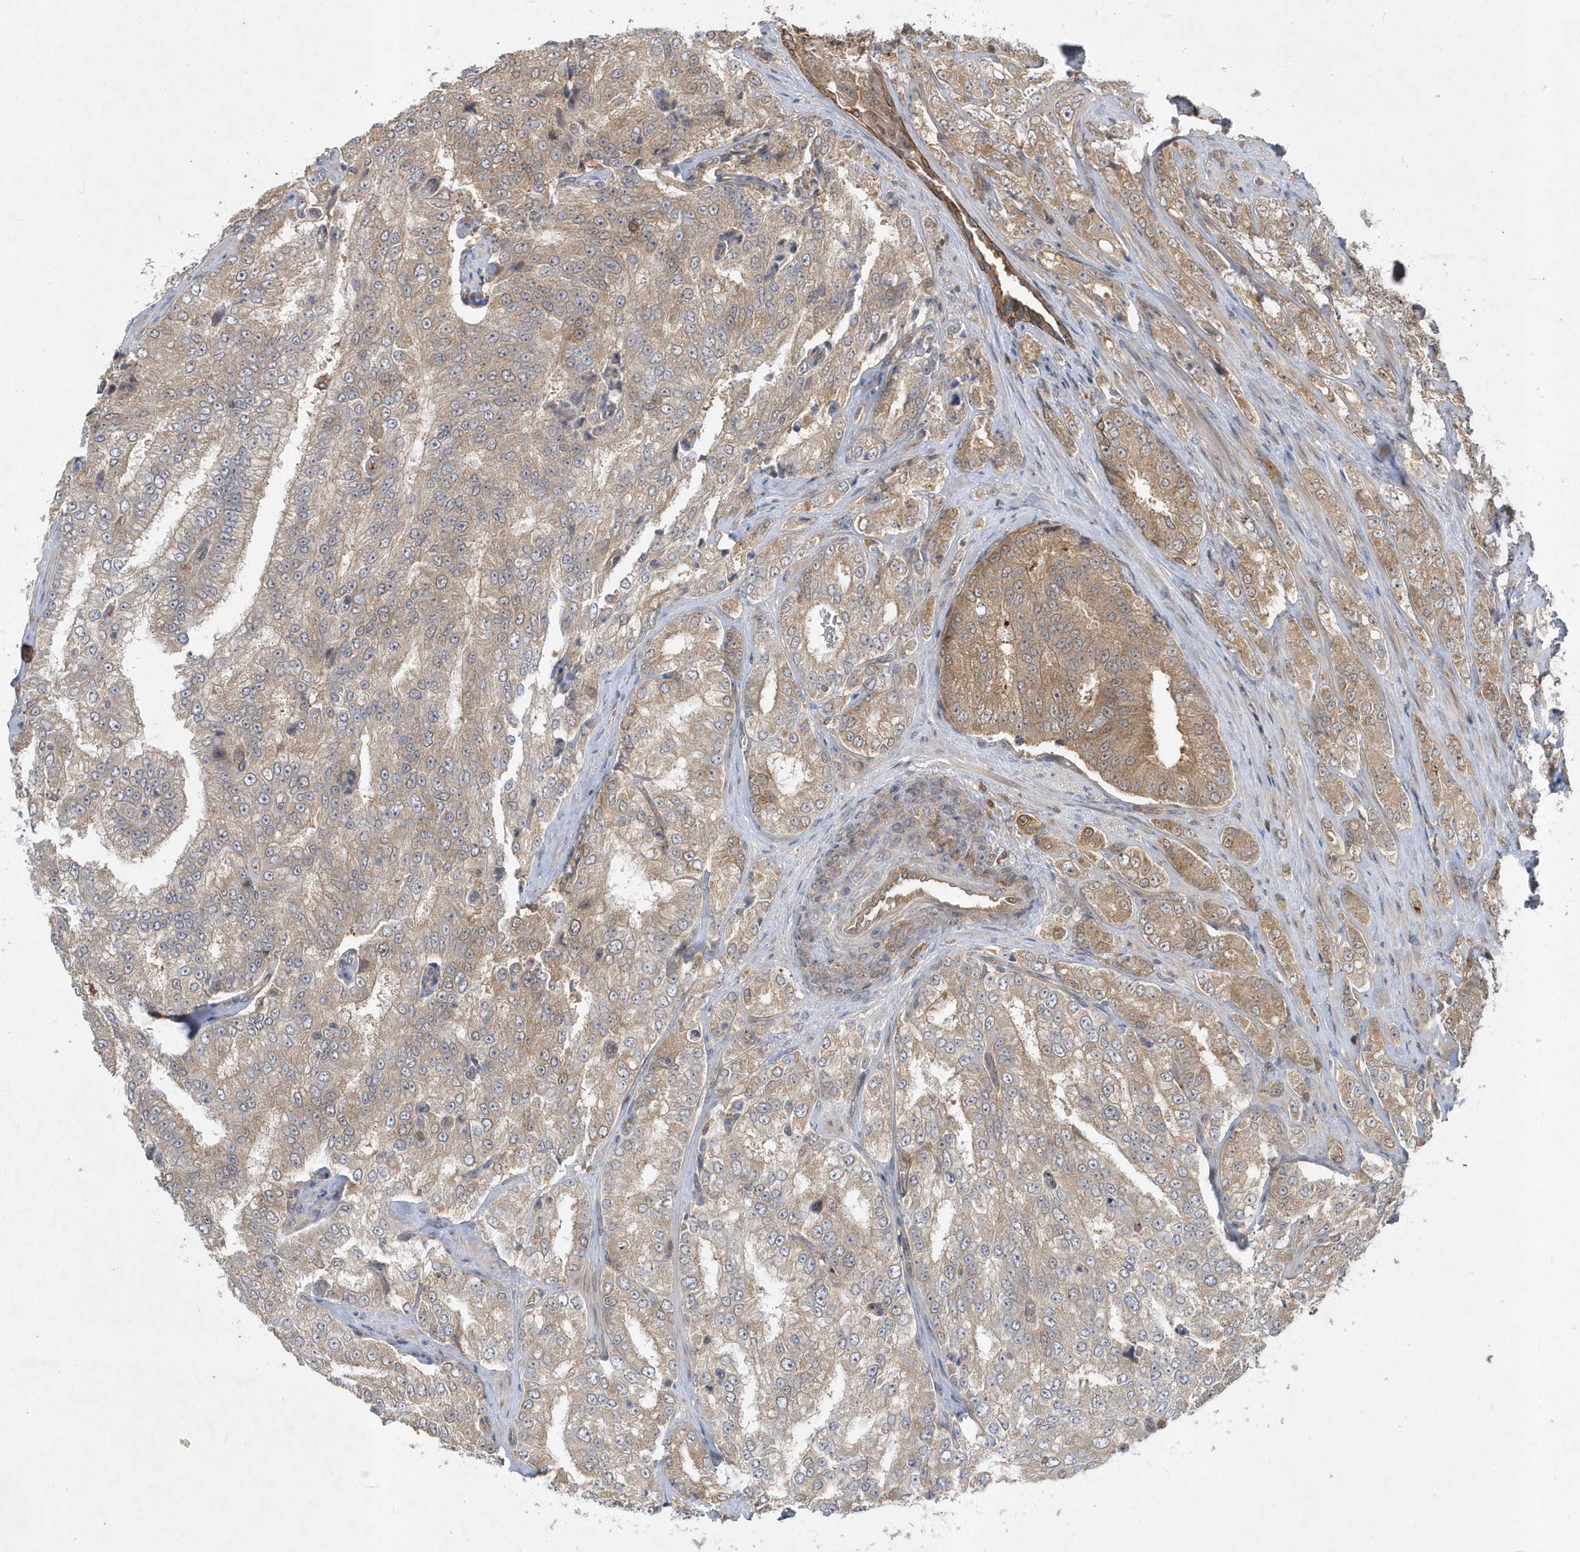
{"staining": {"intensity": "moderate", "quantity": "<25%", "location": "cytoplasmic/membranous"}, "tissue": "prostate cancer", "cell_type": "Tumor cells", "image_type": "cancer", "snomed": [{"axis": "morphology", "description": "Adenocarcinoma, High grade"}, {"axis": "topography", "description": "Prostate"}], "caption": "Immunohistochemical staining of human prostate adenocarcinoma (high-grade) displays low levels of moderate cytoplasmic/membranous expression in approximately <25% of tumor cells.", "gene": "ACYP1", "patient": {"sex": "male", "age": 58}}